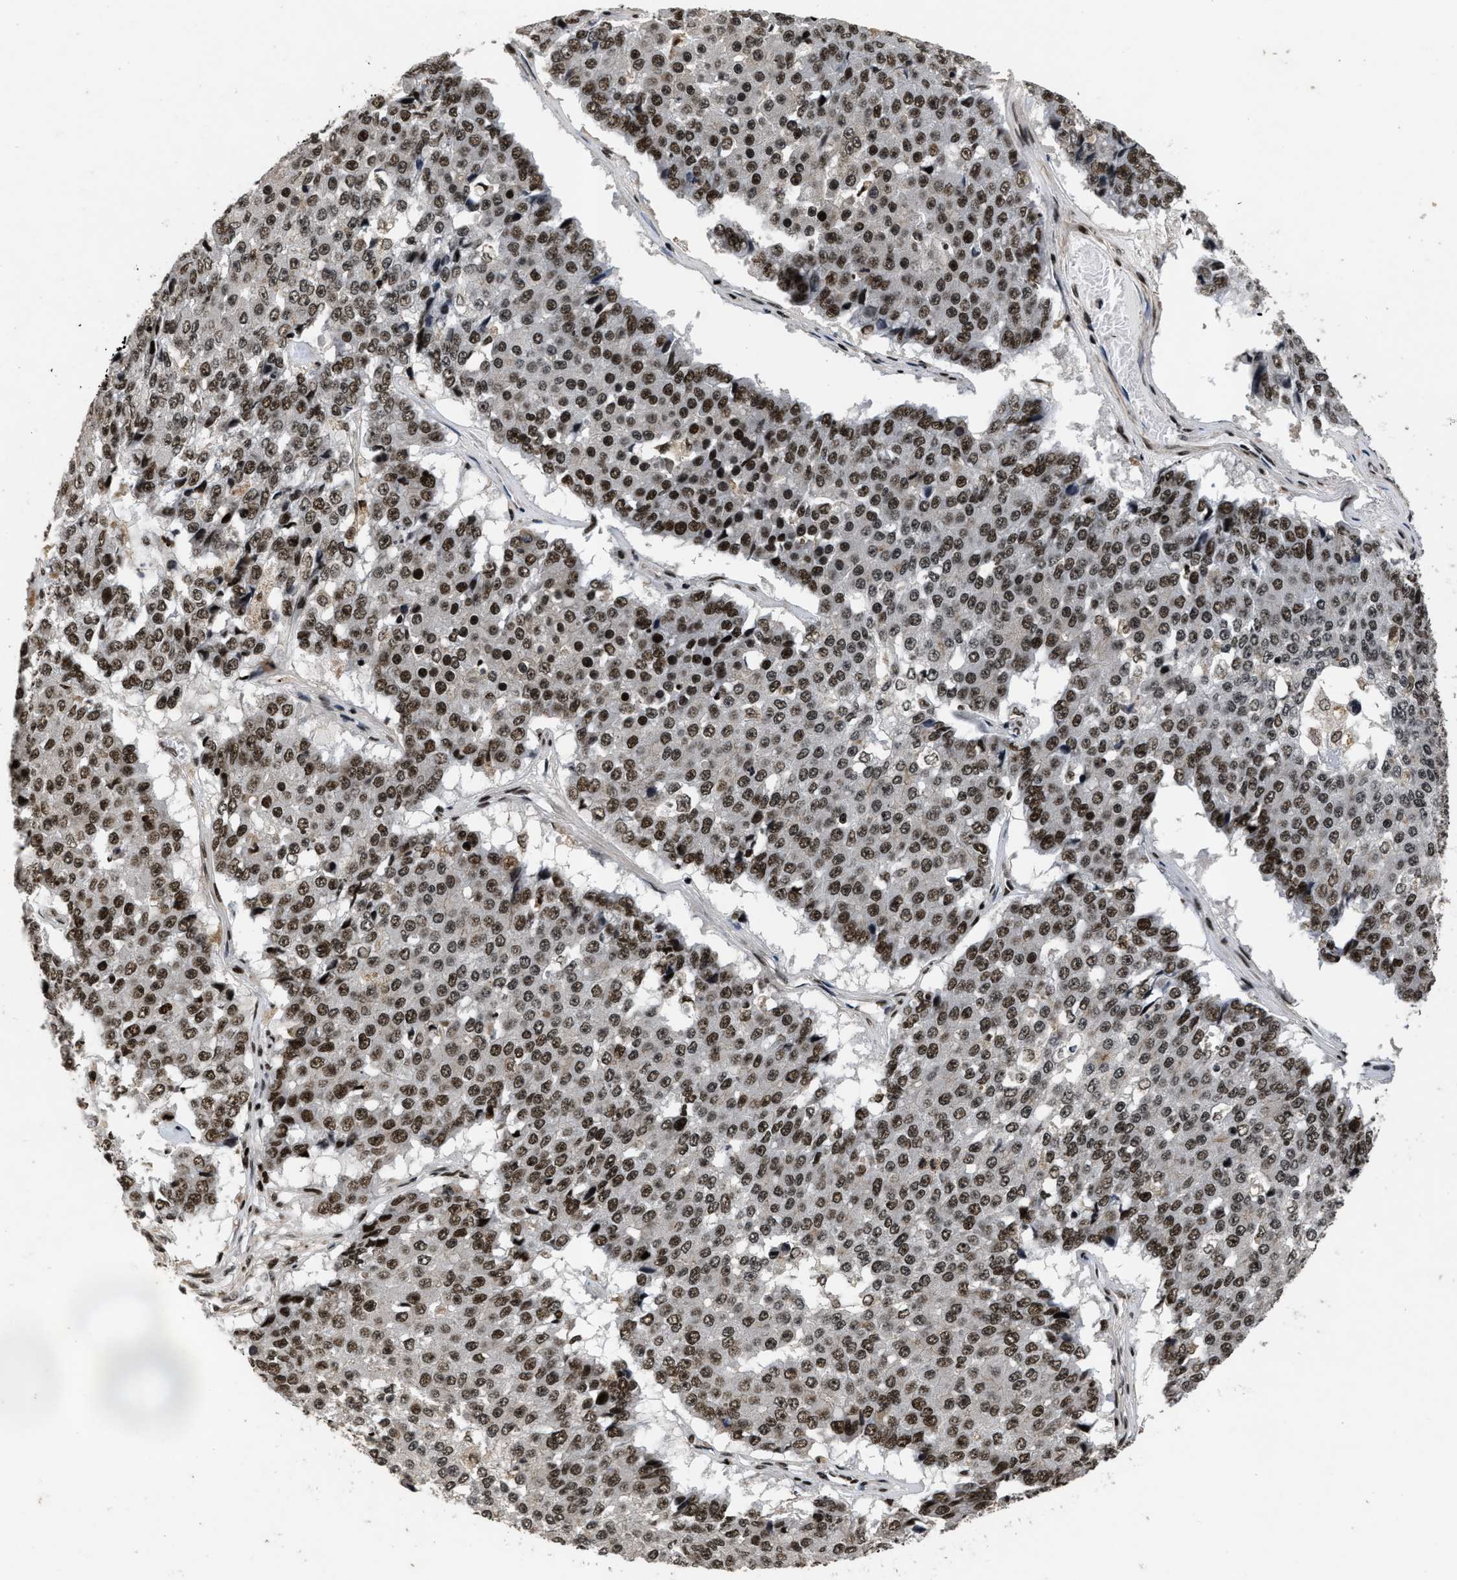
{"staining": {"intensity": "strong", "quantity": ">75%", "location": "nuclear"}, "tissue": "pancreatic cancer", "cell_type": "Tumor cells", "image_type": "cancer", "snomed": [{"axis": "morphology", "description": "Adenocarcinoma, NOS"}, {"axis": "topography", "description": "Pancreas"}], "caption": "A brown stain highlights strong nuclear positivity of a protein in human pancreatic cancer (adenocarcinoma) tumor cells.", "gene": "SMARCB1", "patient": {"sex": "male", "age": 50}}